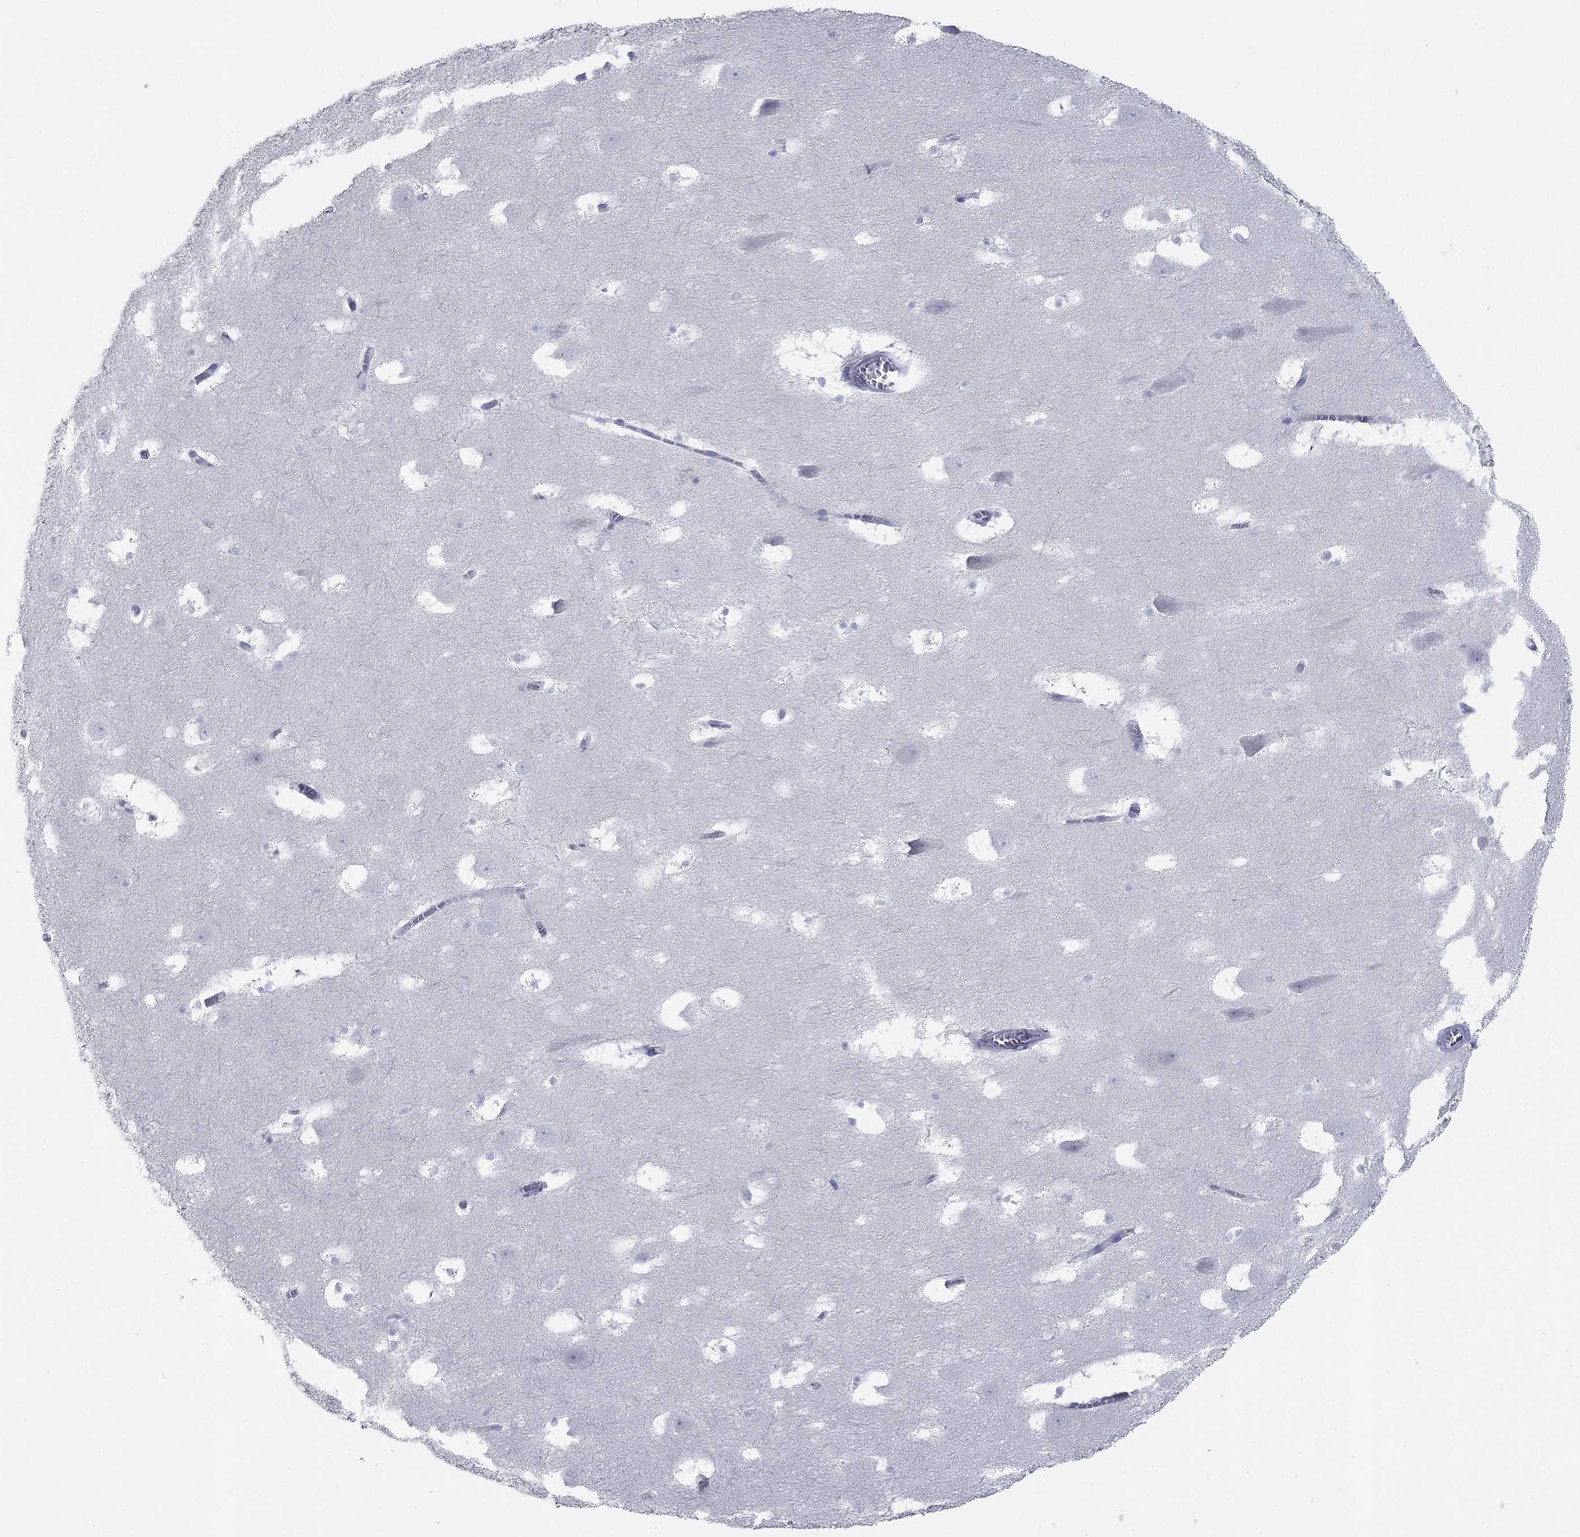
{"staining": {"intensity": "negative", "quantity": "none", "location": "none"}, "tissue": "hippocampus", "cell_type": "Glial cells", "image_type": "normal", "snomed": [{"axis": "morphology", "description": "Normal tissue, NOS"}, {"axis": "topography", "description": "Hippocampus"}], "caption": "An IHC image of normal hippocampus is shown. There is no staining in glial cells of hippocampus. (DAB (3,3'-diaminobenzidine) IHC visualized using brightfield microscopy, high magnification).", "gene": "KIRREL2", "patient": {"sex": "male", "age": 45}}